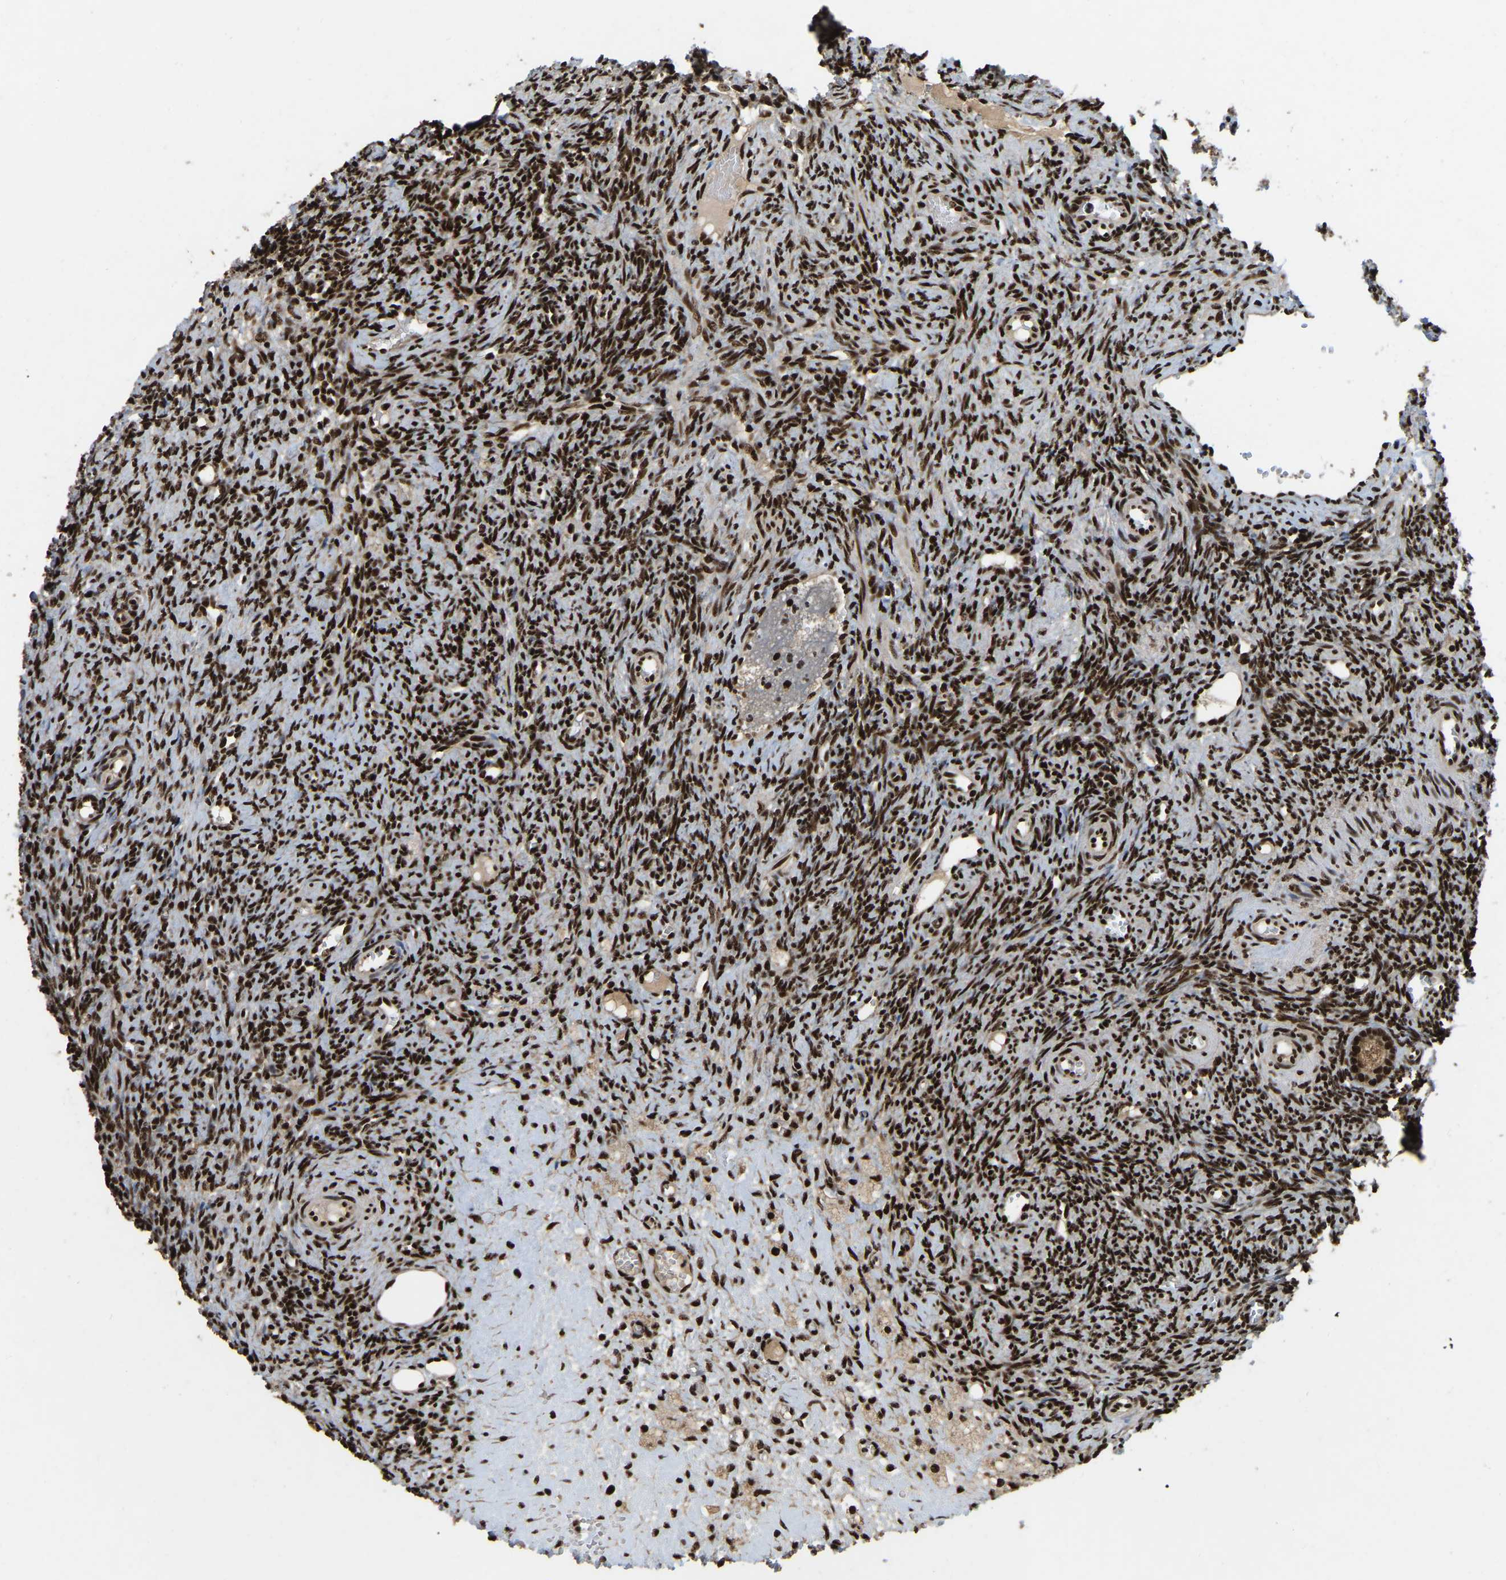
{"staining": {"intensity": "strong", "quantity": ">75%", "location": "cytoplasmic/membranous,nuclear"}, "tissue": "ovary", "cell_type": "Follicle cells", "image_type": "normal", "snomed": [{"axis": "morphology", "description": "Normal tissue, NOS"}, {"axis": "topography", "description": "Ovary"}], "caption": "A high-resolution photomicrograph shows immunohistochemistry staining of normal ovary, which reveals strong cytoplasmic/membranous,nuclear expression in about >75% of follicle cells.", "gene": "TBL1XR1", "patient": {"sex": "female", "age": 41}}